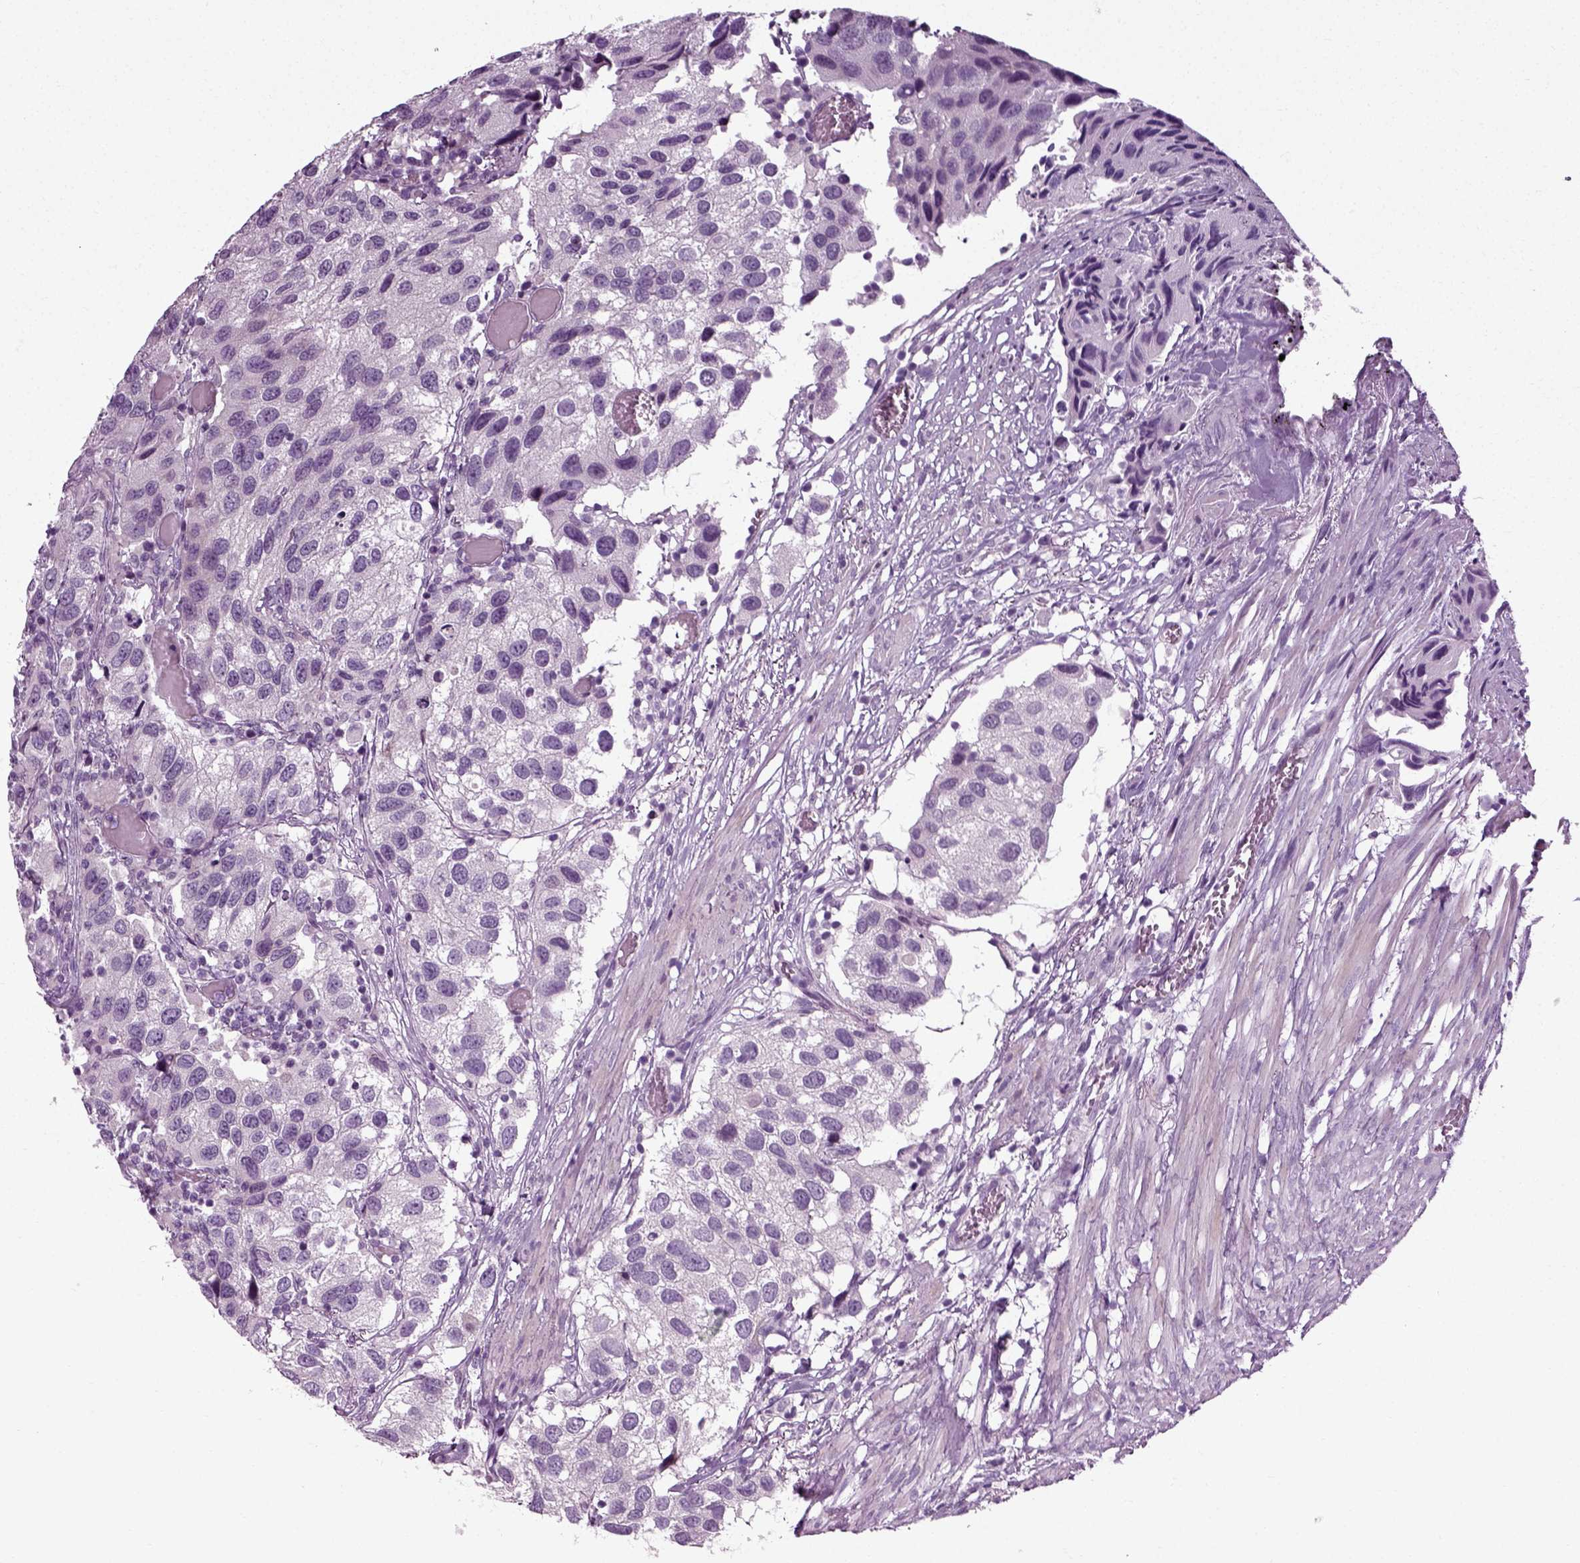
{"staining": {"intensity": "negative", "quantity": "none", "location": "none"}, "tissue": "urothelial cancer", "cell_type": "Tumor cells", "image_type": "cancer", "snomed": [{"axis": "morphology", "description": "Urothelial carcinoma, High grade"}, {"axis": "topography", "description": "Urinary bladder"}], "caption": "Urothelial cancer stained for a protein using IHC exhibits no expression tumor cells.", "gene": "SCG5", "patient": {"sex": "male", "age": 79}}